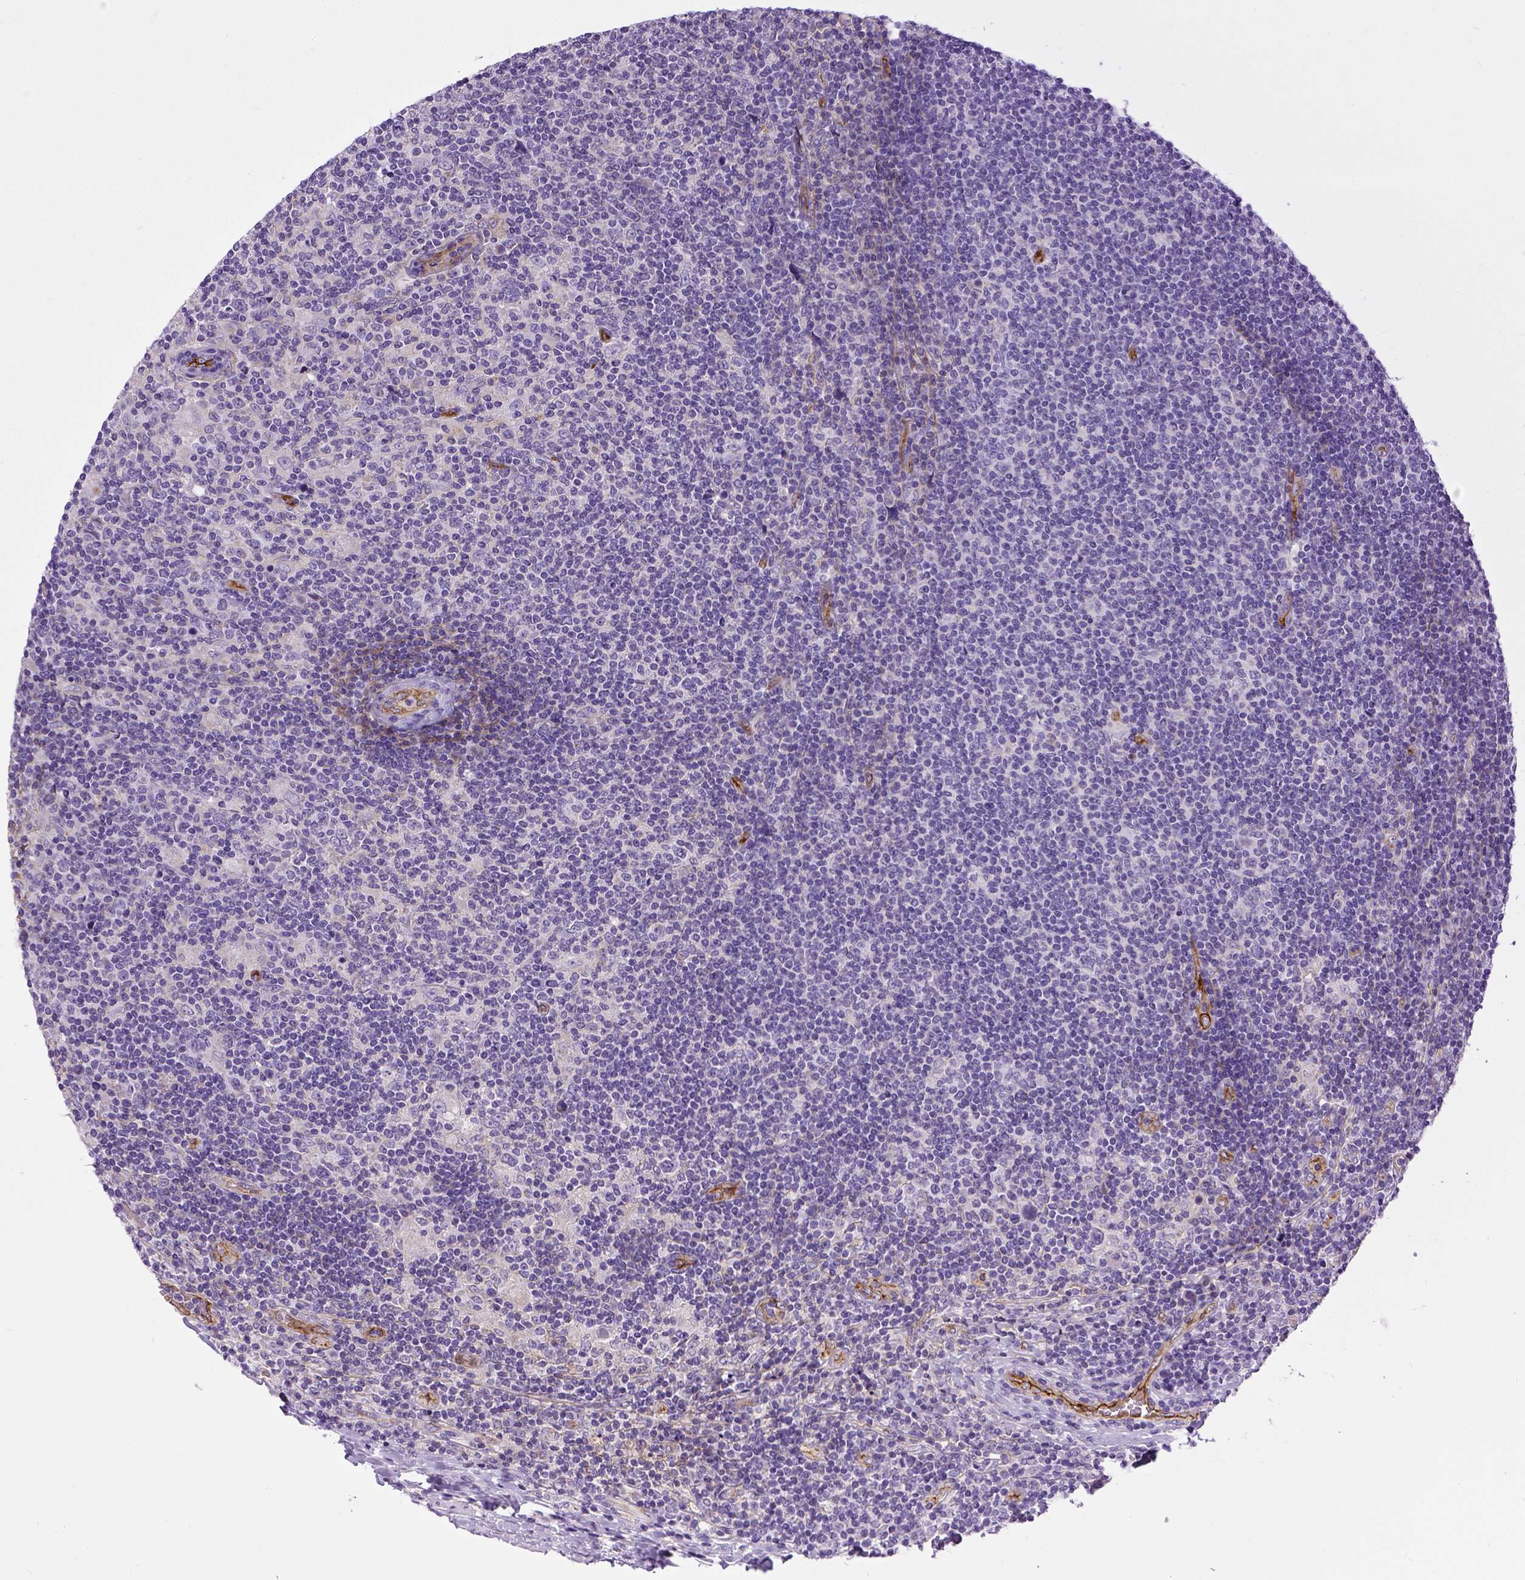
{"staining": {"intensity": "negative", "quantity": "none", "location": "none"}, "tissue": "lymphoma", "cell_type": "Tumor cells", "image_type": "cancer", "snomed": [{"axis": "morphology", "description": "Hodgkin's disease, NOS"}, {"axis": "topography", "description": "Lymph node"}], "caption": "This is an IHC histopathology image of human lymphoma. There is no staining in tumor cells.", "gene": "ENG", "patient": {"sex": "male", "age": 40}}